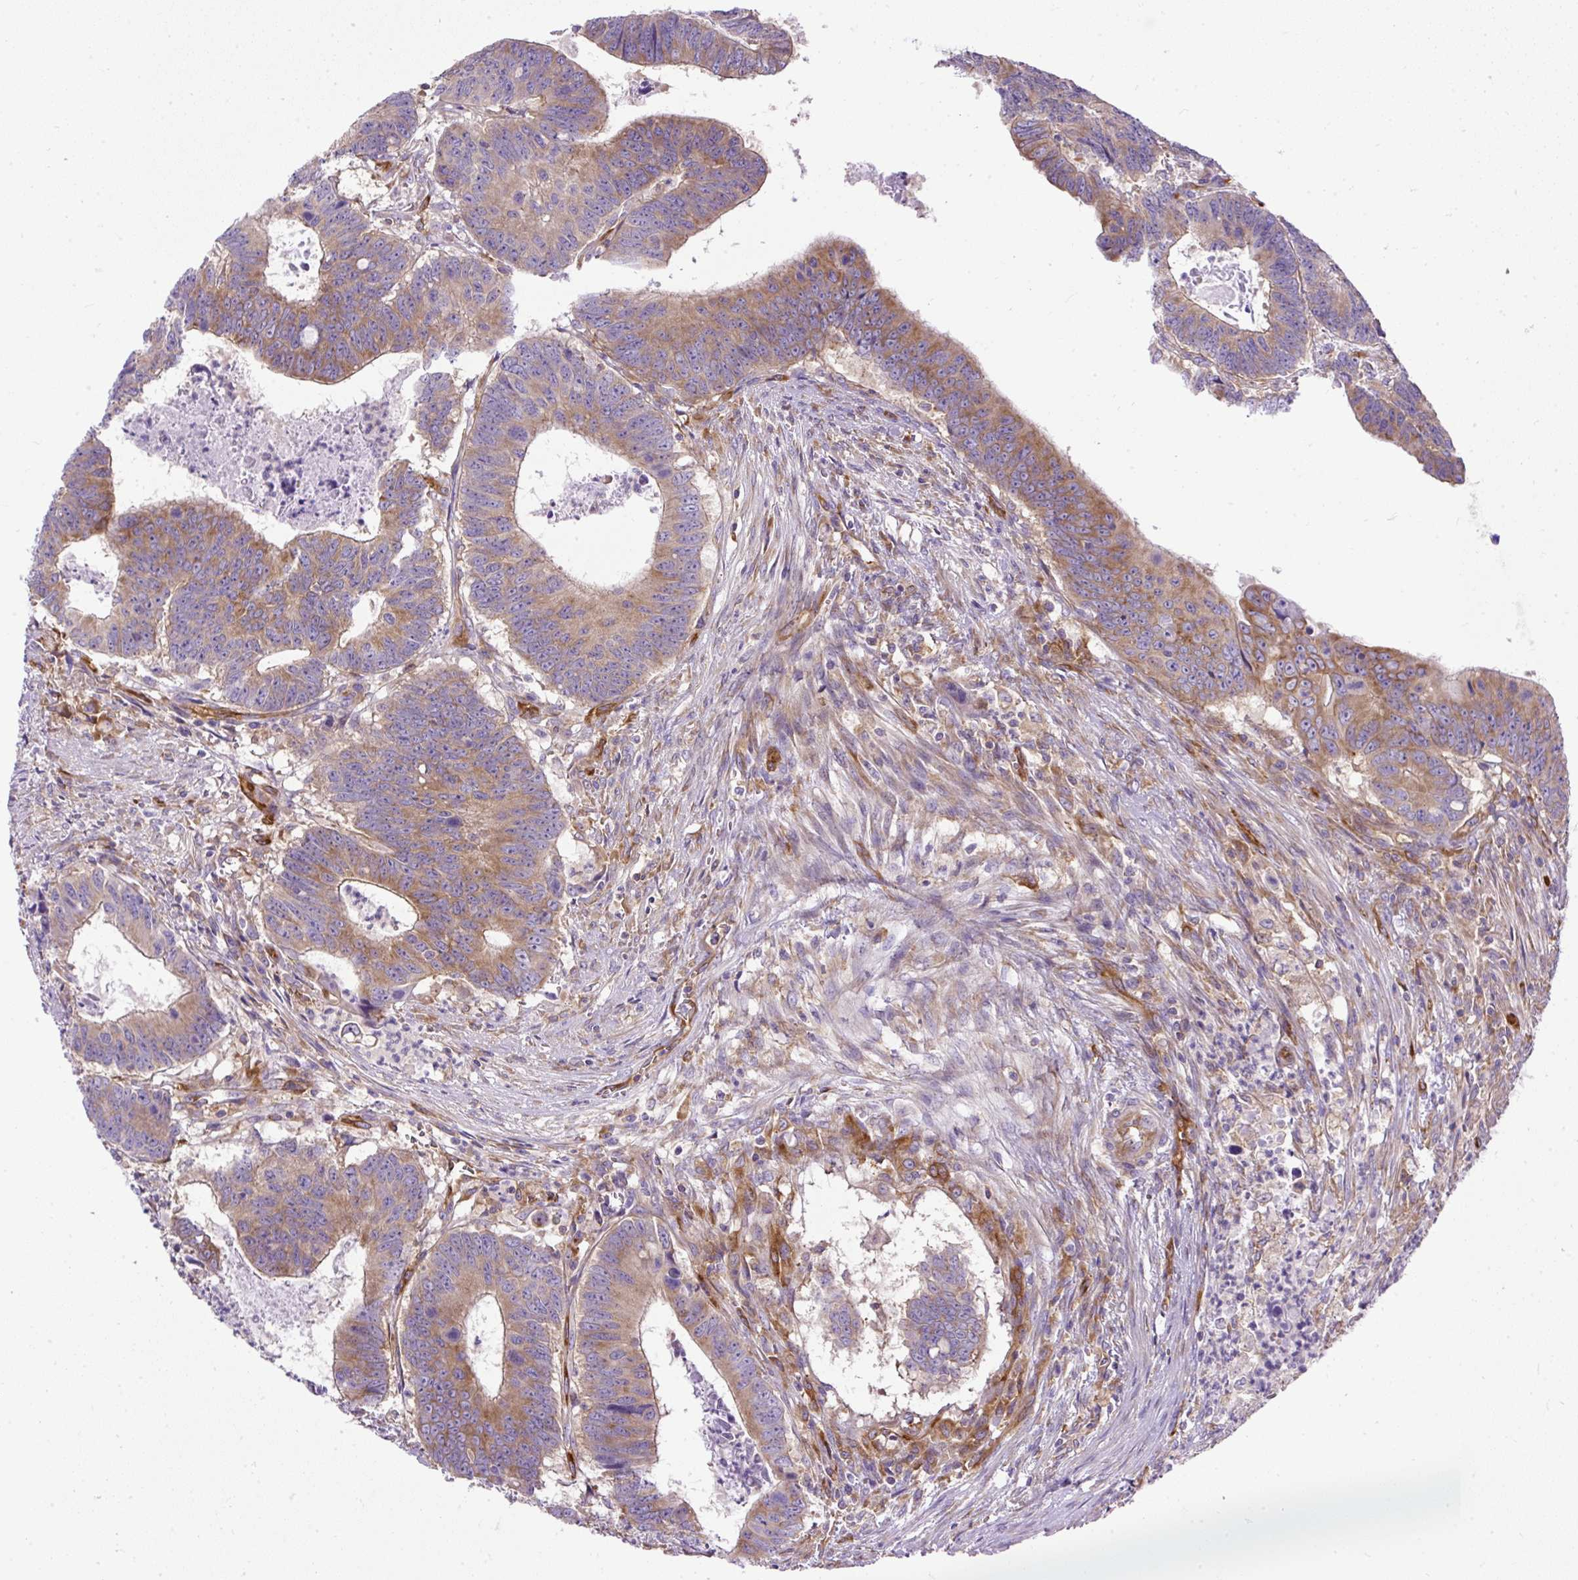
{"staining": {"intensity": "moderate", "quantity": ">75%", "location": "cytoplasmic/membranous"}, "tissue": "colorectal cancer", "cell_type": "Tumor cells", "image_type": "cancer", "snomed": [{"axis": "morphology", "description": "Adenocarcinoma, NOS"}, {"axis": "topography", "description": "Colon"}], "caption": "Colorectal adenocarcinoma stained with immunohistochemistry demonstrates moderate cytoplasmic/membranous positivity in about >75% of tumor cells.", "gene": "MAP1S", "patient": {"sex": "male", "age": 62}}